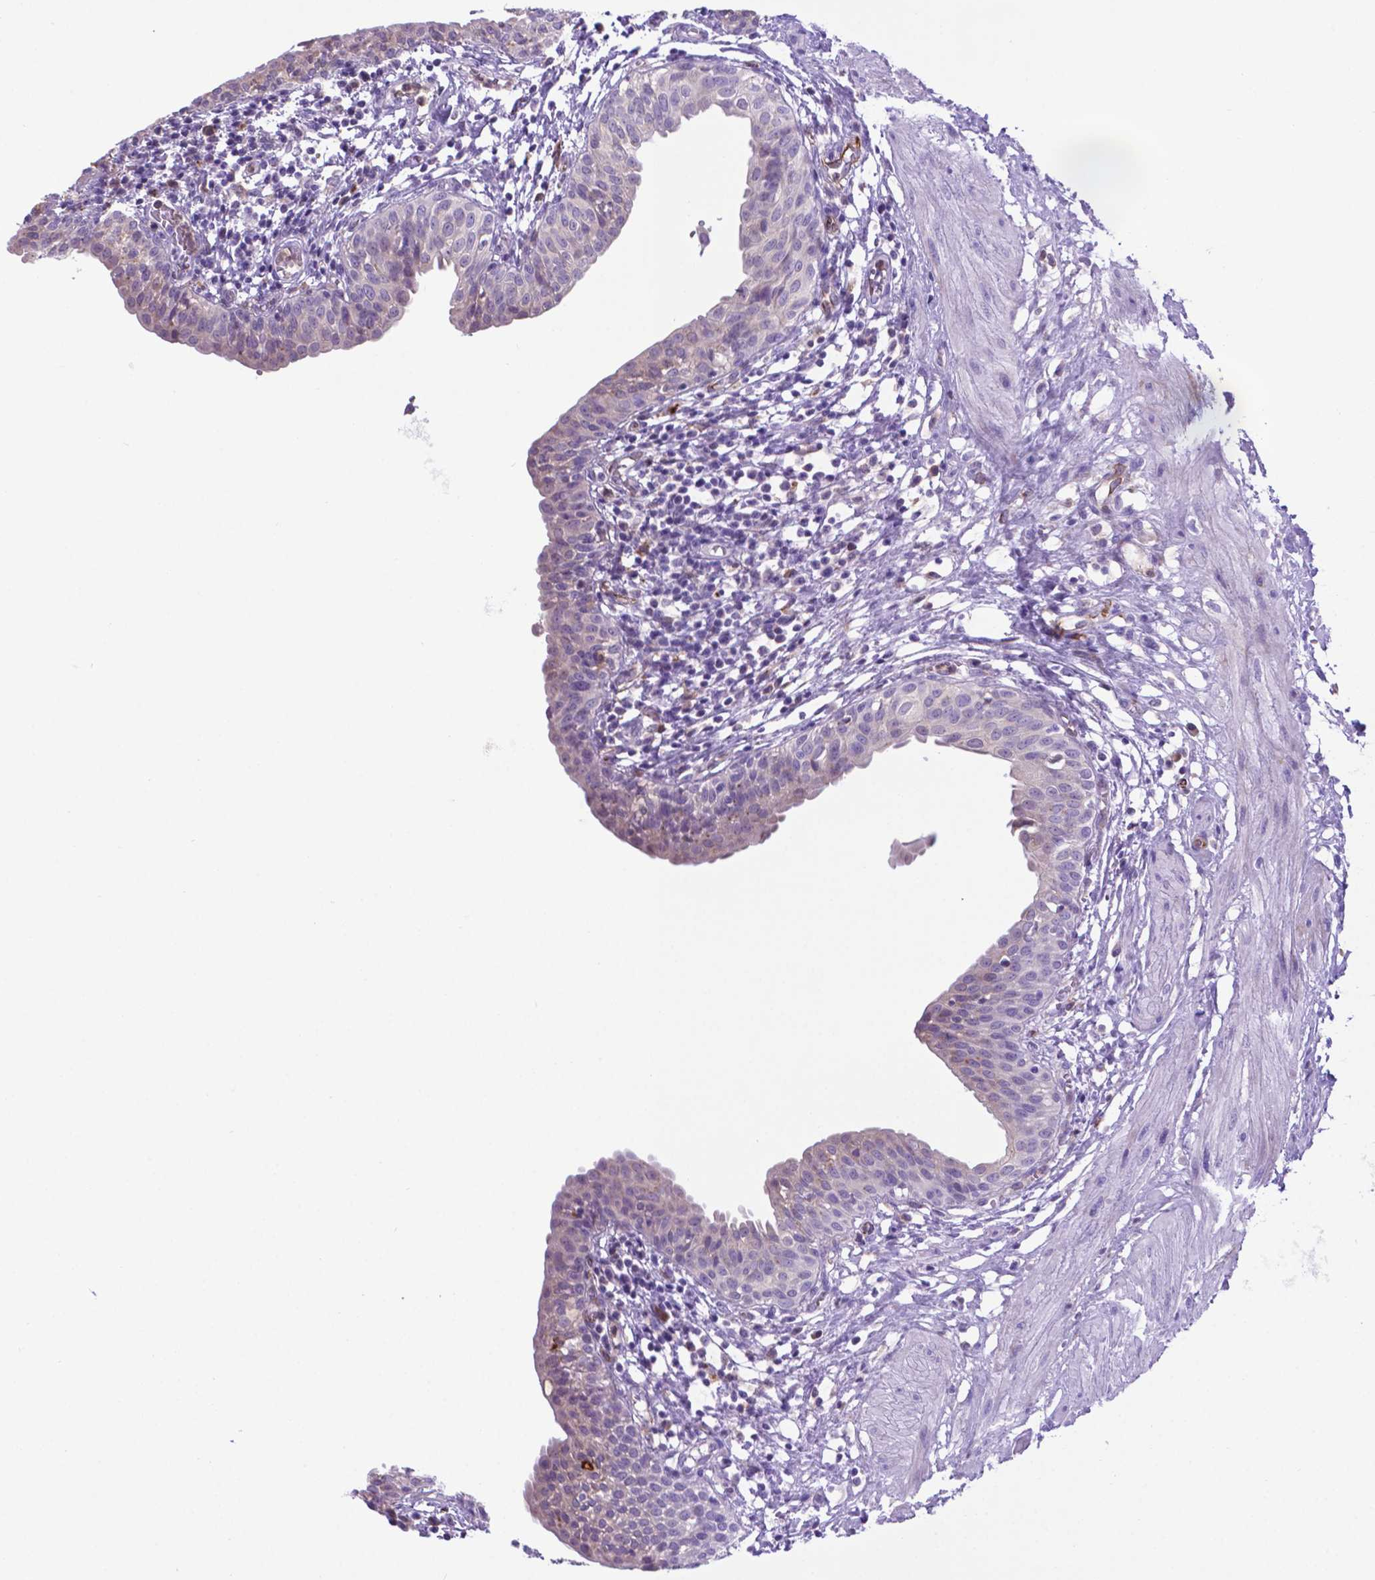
{"staining": {"intensity": "negative", "quantity": "none", "location": "none"}, "tissue": "urinary bladder", "cell_type": "Urothelial cells", "image_type": "normal", "snomed": [{"axis": "morphology", "description": "Normal tissue, NOS"}, {"axis": "topography", "description": "Urinary bladder"}], "caption": "A high-resolution photomicrograph shows IHC staining of normal urinary bladder, which demonstrates no significant positivity in urothelial cells.", "gene": "LZTR1", "patient": {"sex": "male", "age": 55}}